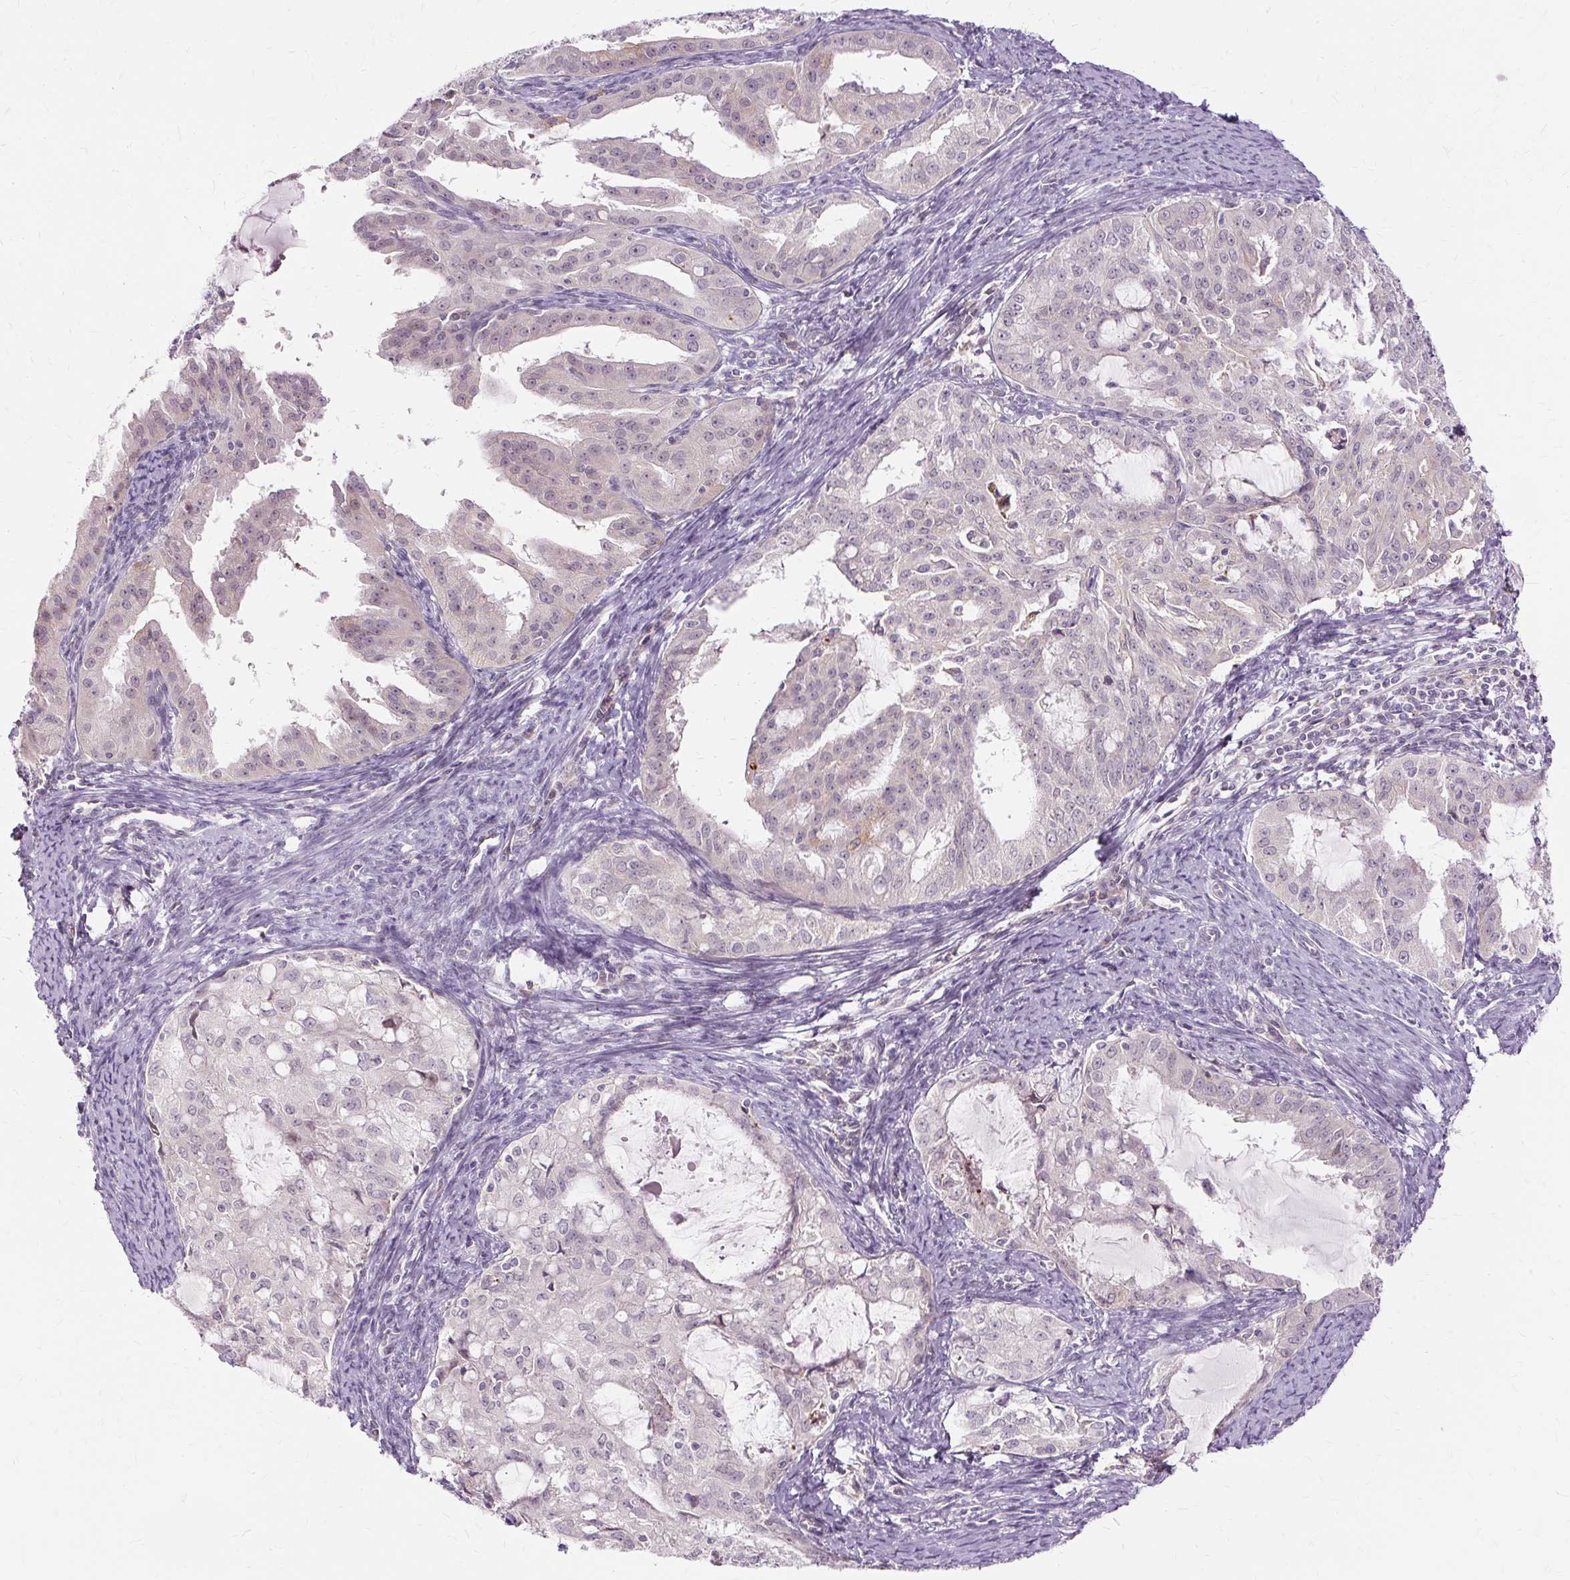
{"staining": {"intensity": "weak", "quantity": "<25%", "location": "nuclear"}, "tissue": "endometrial cancer", "cell_type": "Tumor cells", "image_type": "cancer", "snomed": [{"axis": "morphology", "description": "Adenocarcinoma, NOS"}, {"axis": "topography", "description": "Endometrium"}], "caption": "Immunohistochemical staining of human endometrial adenocarcinoma exhibits no significant positivity in tumor cells. The staining was performed using DAB to visualize the protein expression in brown, while the nuclei were stained in blue with hematoxylin (Magnification: 20x).", "gene": "MMACHC", "patient": {"sex": "female", "age": 70}}